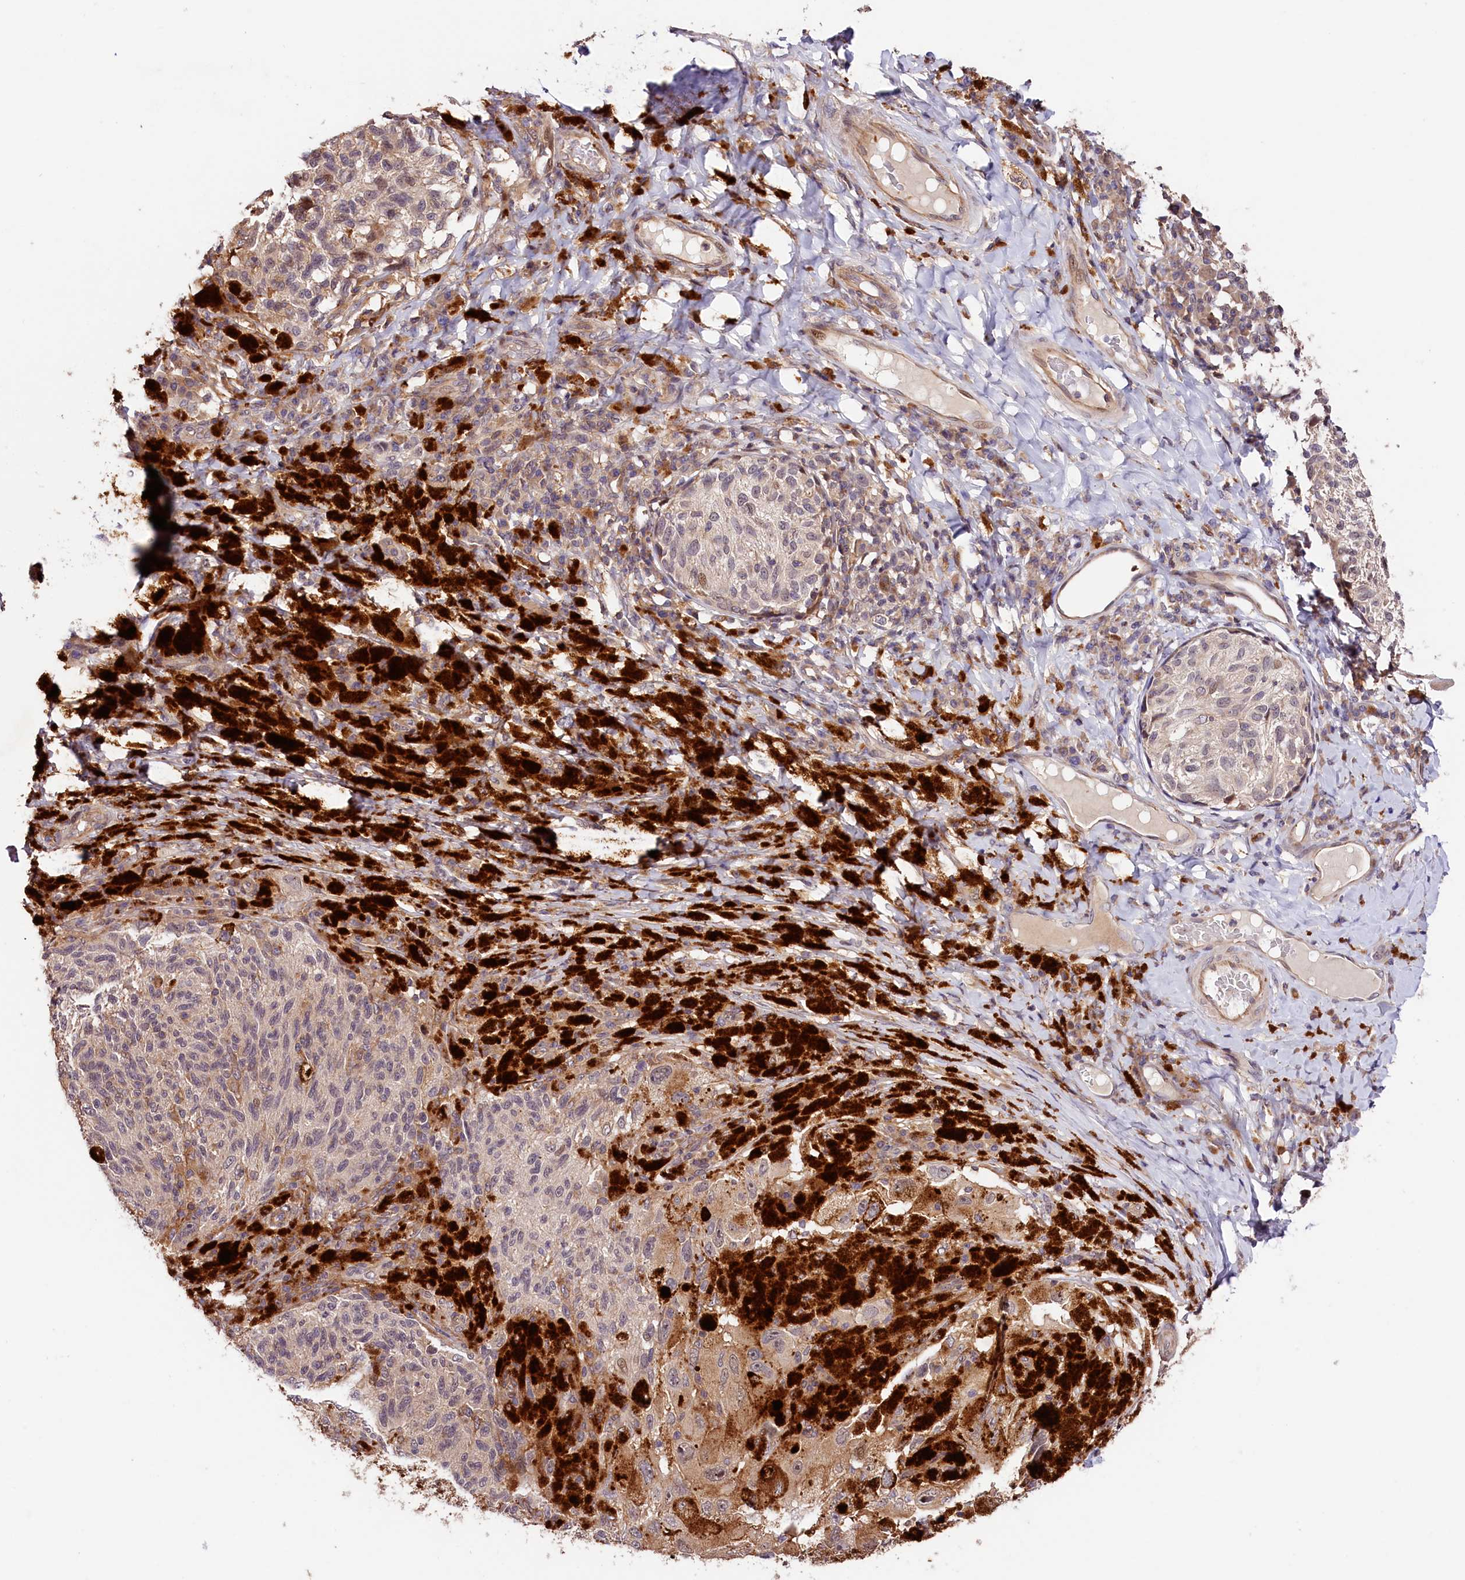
{"staining": {"intensity": "weak", "quantity": "<25%", "location": "cytoplasmic/membranous"}, "tissue": "melanoma", "cell_type": "Tumor cells", "image_type": "cancer", "snomed": [{"axis": "morphology", "description": "Malignant melanoma, NOS"}, {"axis": "topography", "description": "Skin"}], "caption": "IHC of human melanoma displays no staining in tumor cells. (DAB immunohistochemistry (IHC) visualized using brightfield microscopy, high magnification).", "gene": "CACNA1H", "patient": {"sex": "female", "age": 73}}